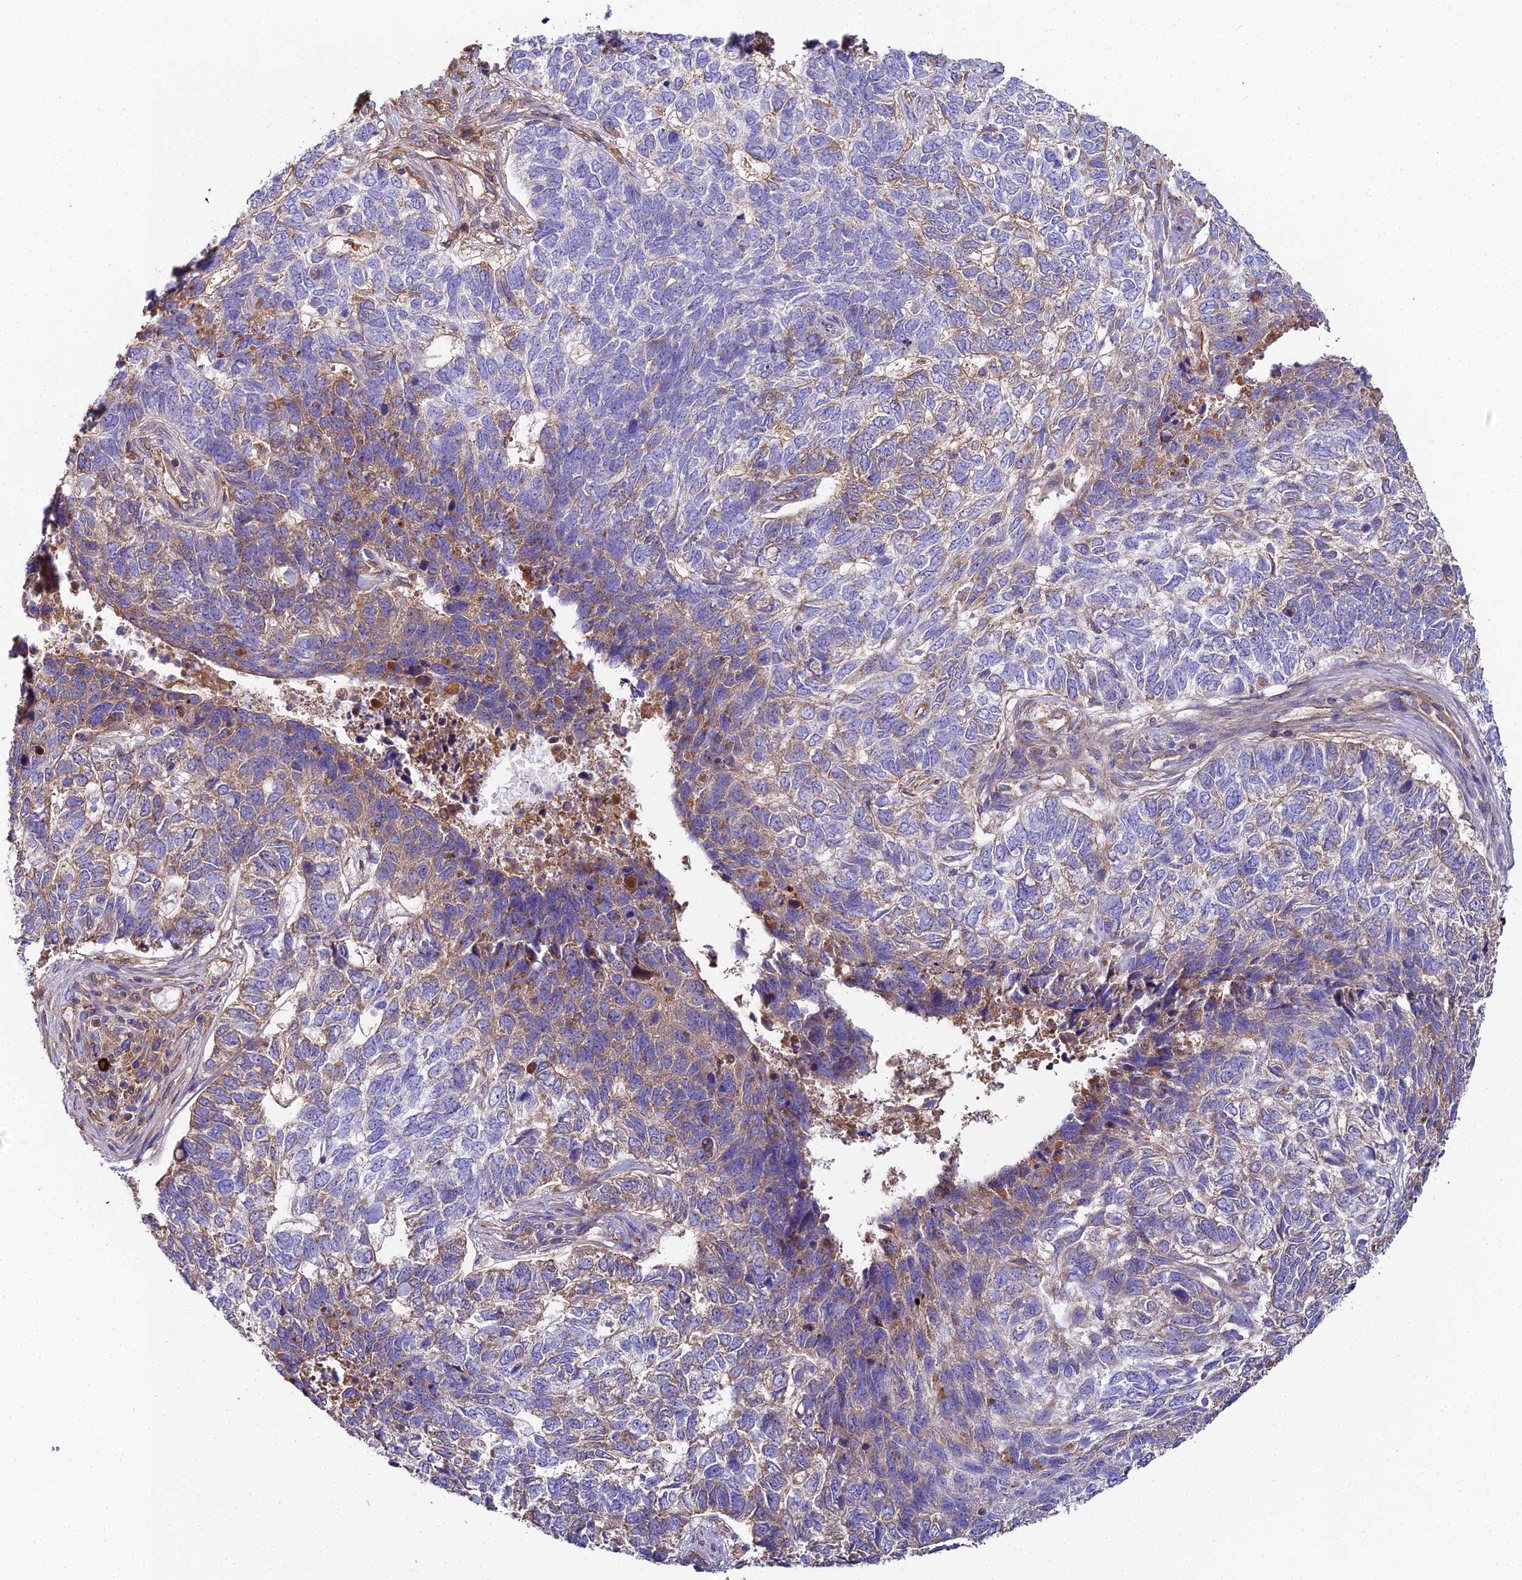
{"staining": {"intensity": "moderate", "quantity": "<25%", "location": "cytoplasmic/membranous"}, "tissue": "skin cancer", "cell_type": "Tumor cells", "image_type": "cancer", "snomed": [{"axis": "morphology", "description": "Basal cell carcinoma"}, {"axis": "topography", "description": "Skin"}], "caption": "The image reveals staining of skin cancer (basal cell carcinoma), revealing moderate cytoplasmic/membranous protein staining (brown color) within tumor cells.", "gene": "BEX4", "patient": {"sex": "female", "age": 65}}